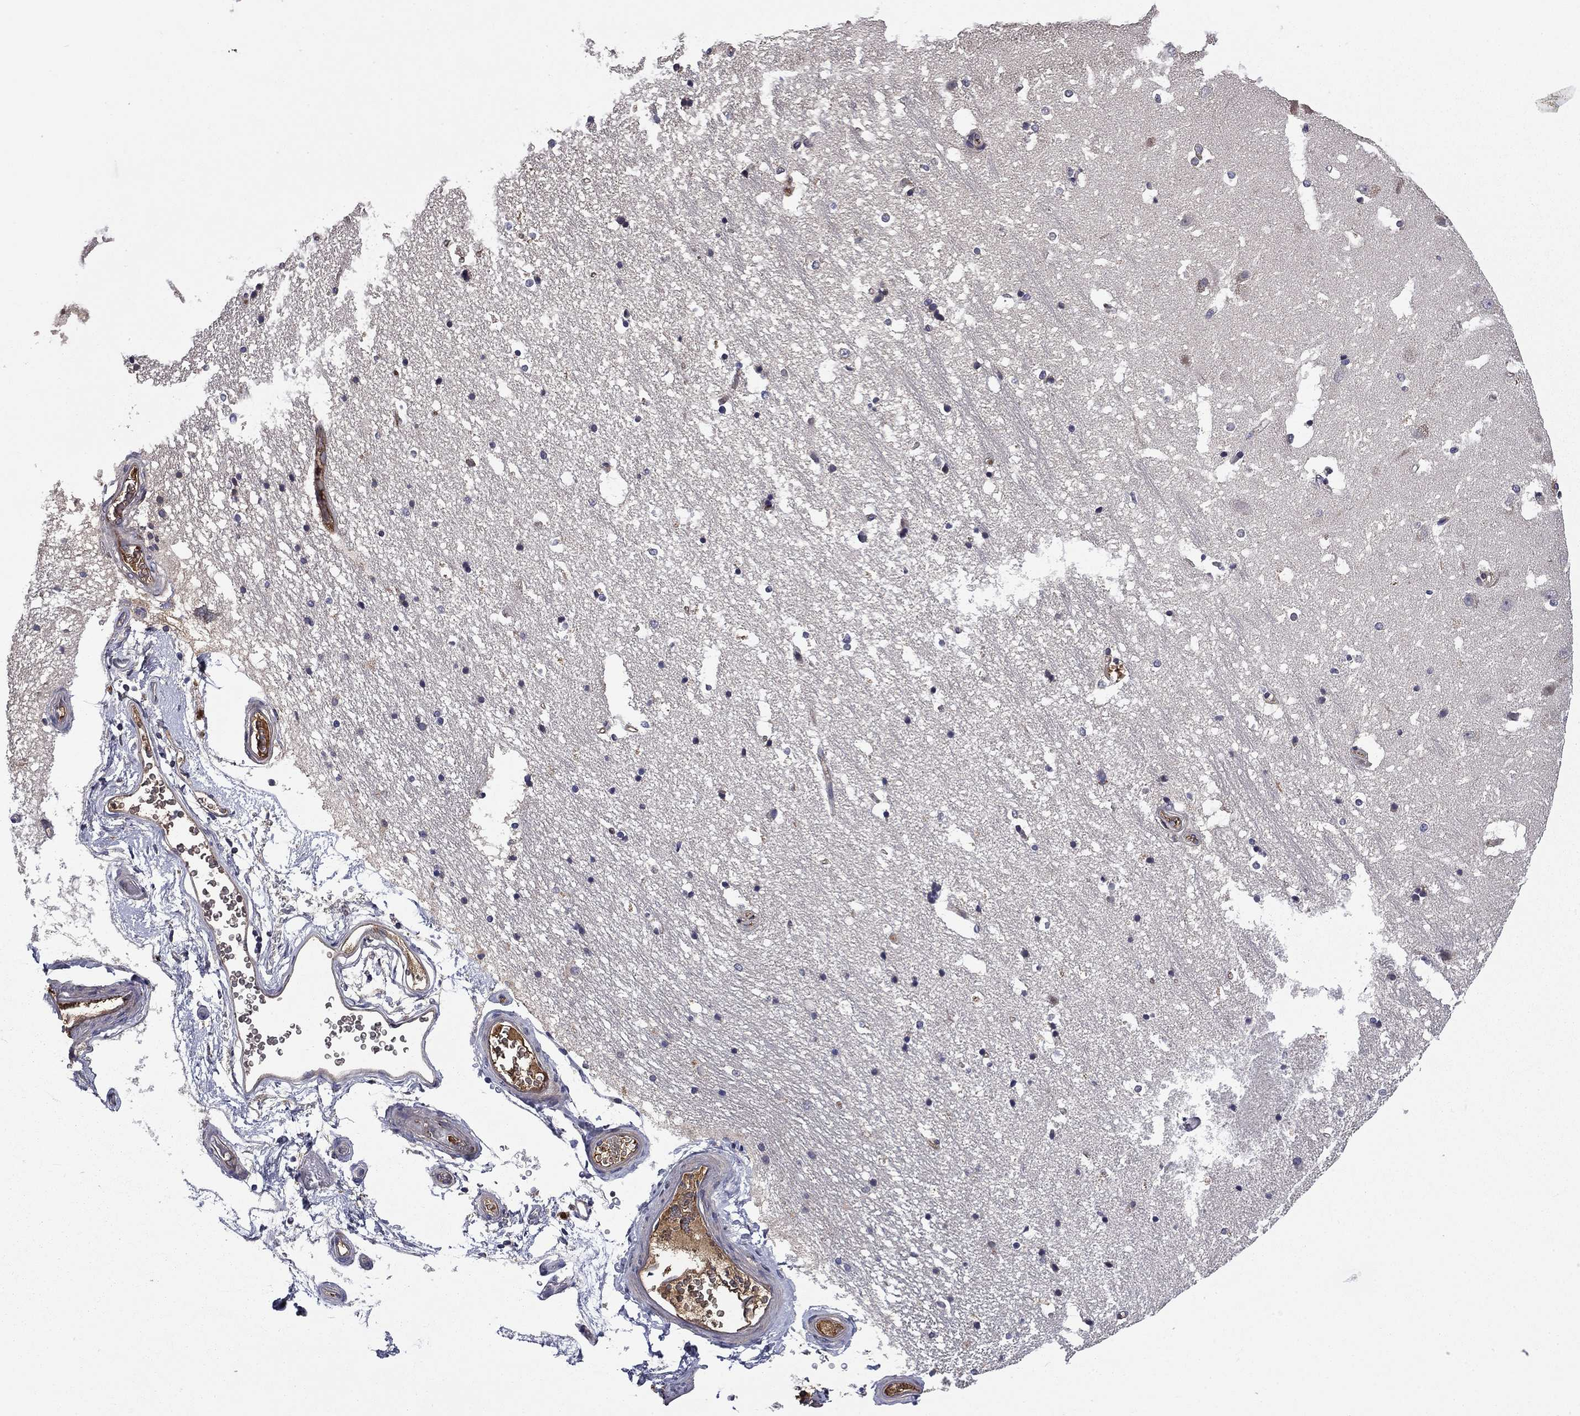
{"staining": {"intensity": "negative", "quantity": "none", "location": "none"}, "tissue": "hippocampus", "cell_type": "Glial cells", "image_type": "normal", "snomed": [{"axis": "morphology", "description": "Normal tissue, NOS"}, {"axis": "topography", "description": "Hippocampus"}], "caption": "Immunohistochemistry (IHC) photomicrograph of benign hippocampus: human hippocampus stained with DAB exhibits no significant protein expression in glial cells. (DAB immunohistochemistry visualized using brightfield microscopy, high magnification).", "gene": "CEACAM7", "patient": {"sex": "male", "age": 44}}